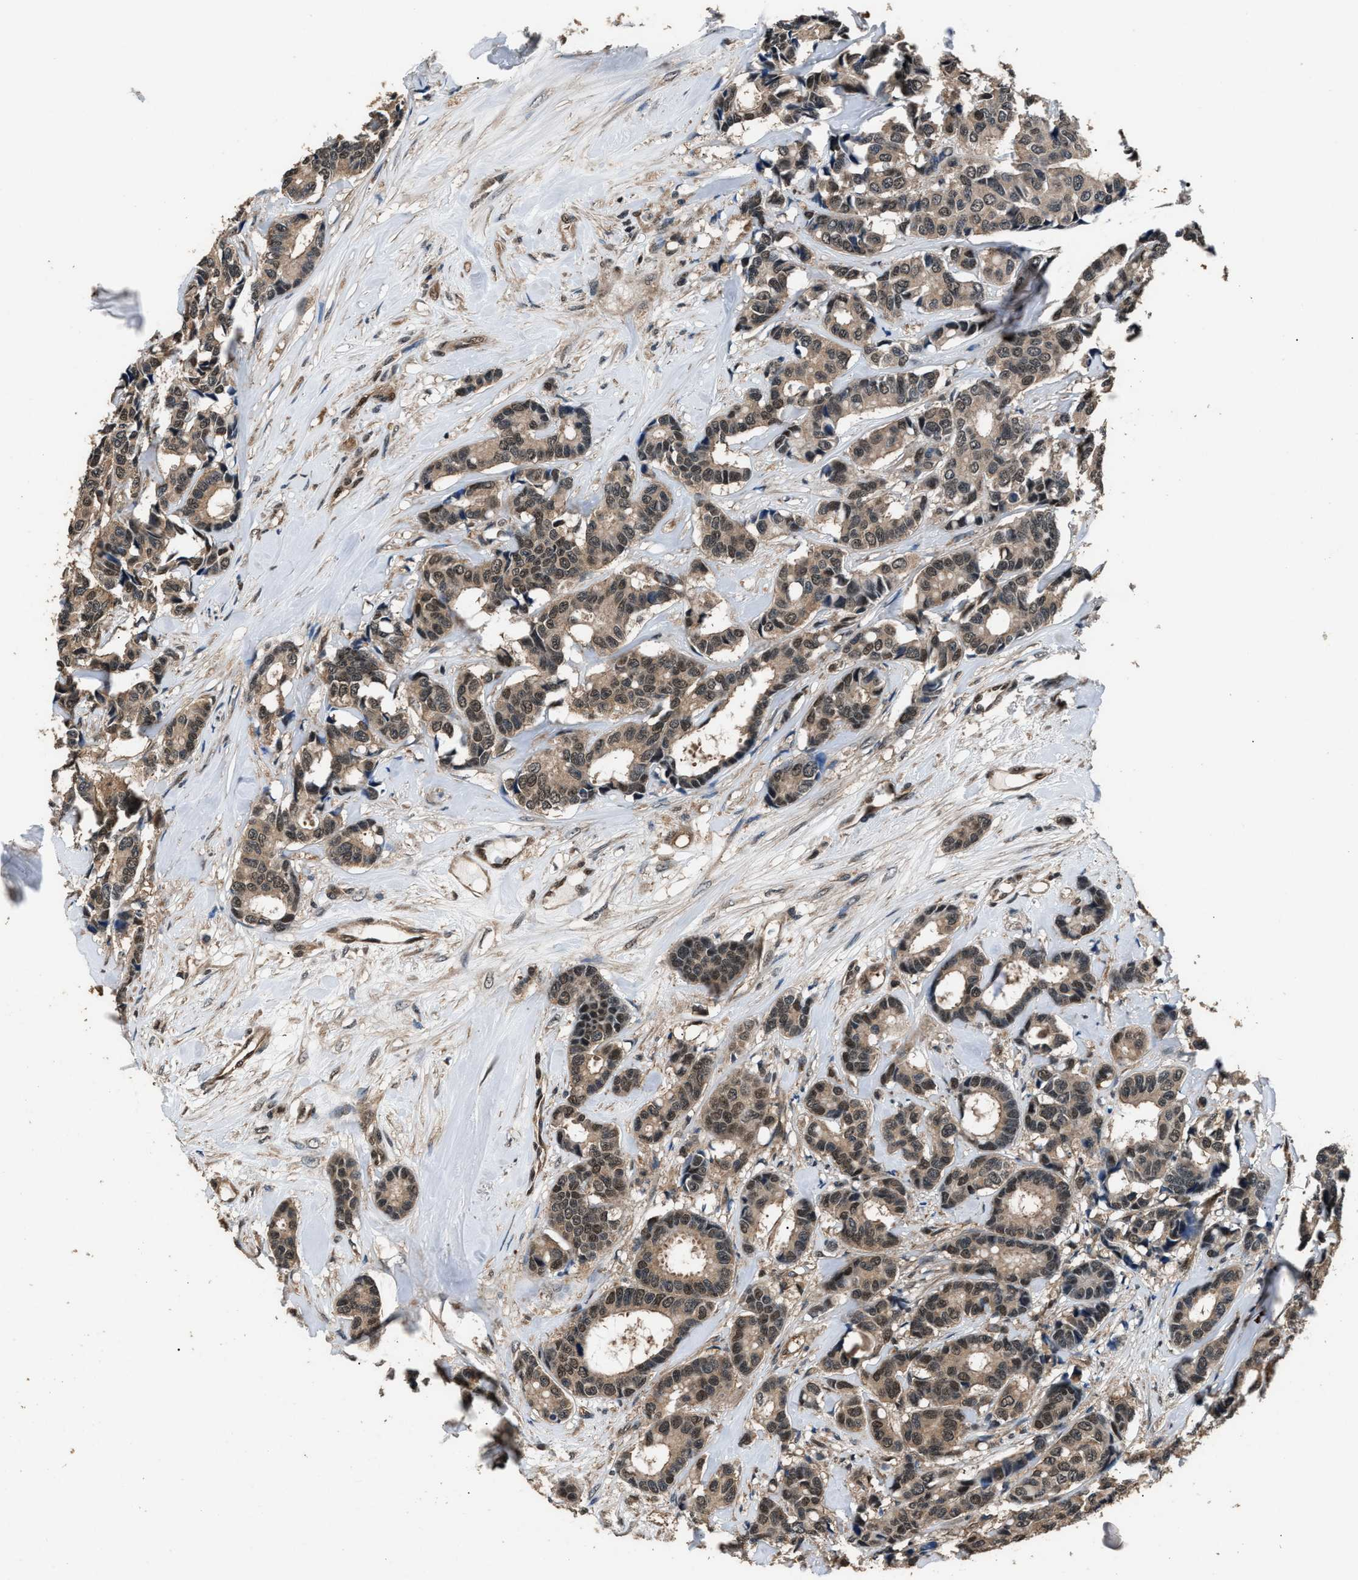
{"staining": {"intensity": "moderate", "quantity": ">75%", "location": "cytoplasmic/membranous,nuclear"}, "tissue": "breast cancer", "cell_type": "Tumor cells", "image_type": "cancer", "snomed": [{"axis": "morphology", "description": "Duct carcinoma"}, {"axis": "topography", "description": "Breast"}], "caption": "The histopathology image reveals immunohistochemical staining of breast cancer. There is moderate cytoplasmic/membranous and nuclear staining is present in approximately >75% of tumor cells. (DAB IHC, brown staining for protein, blue staining for nuclei).", "gene": "DFFA", "patient": {"sex": "female", "age": 87}}